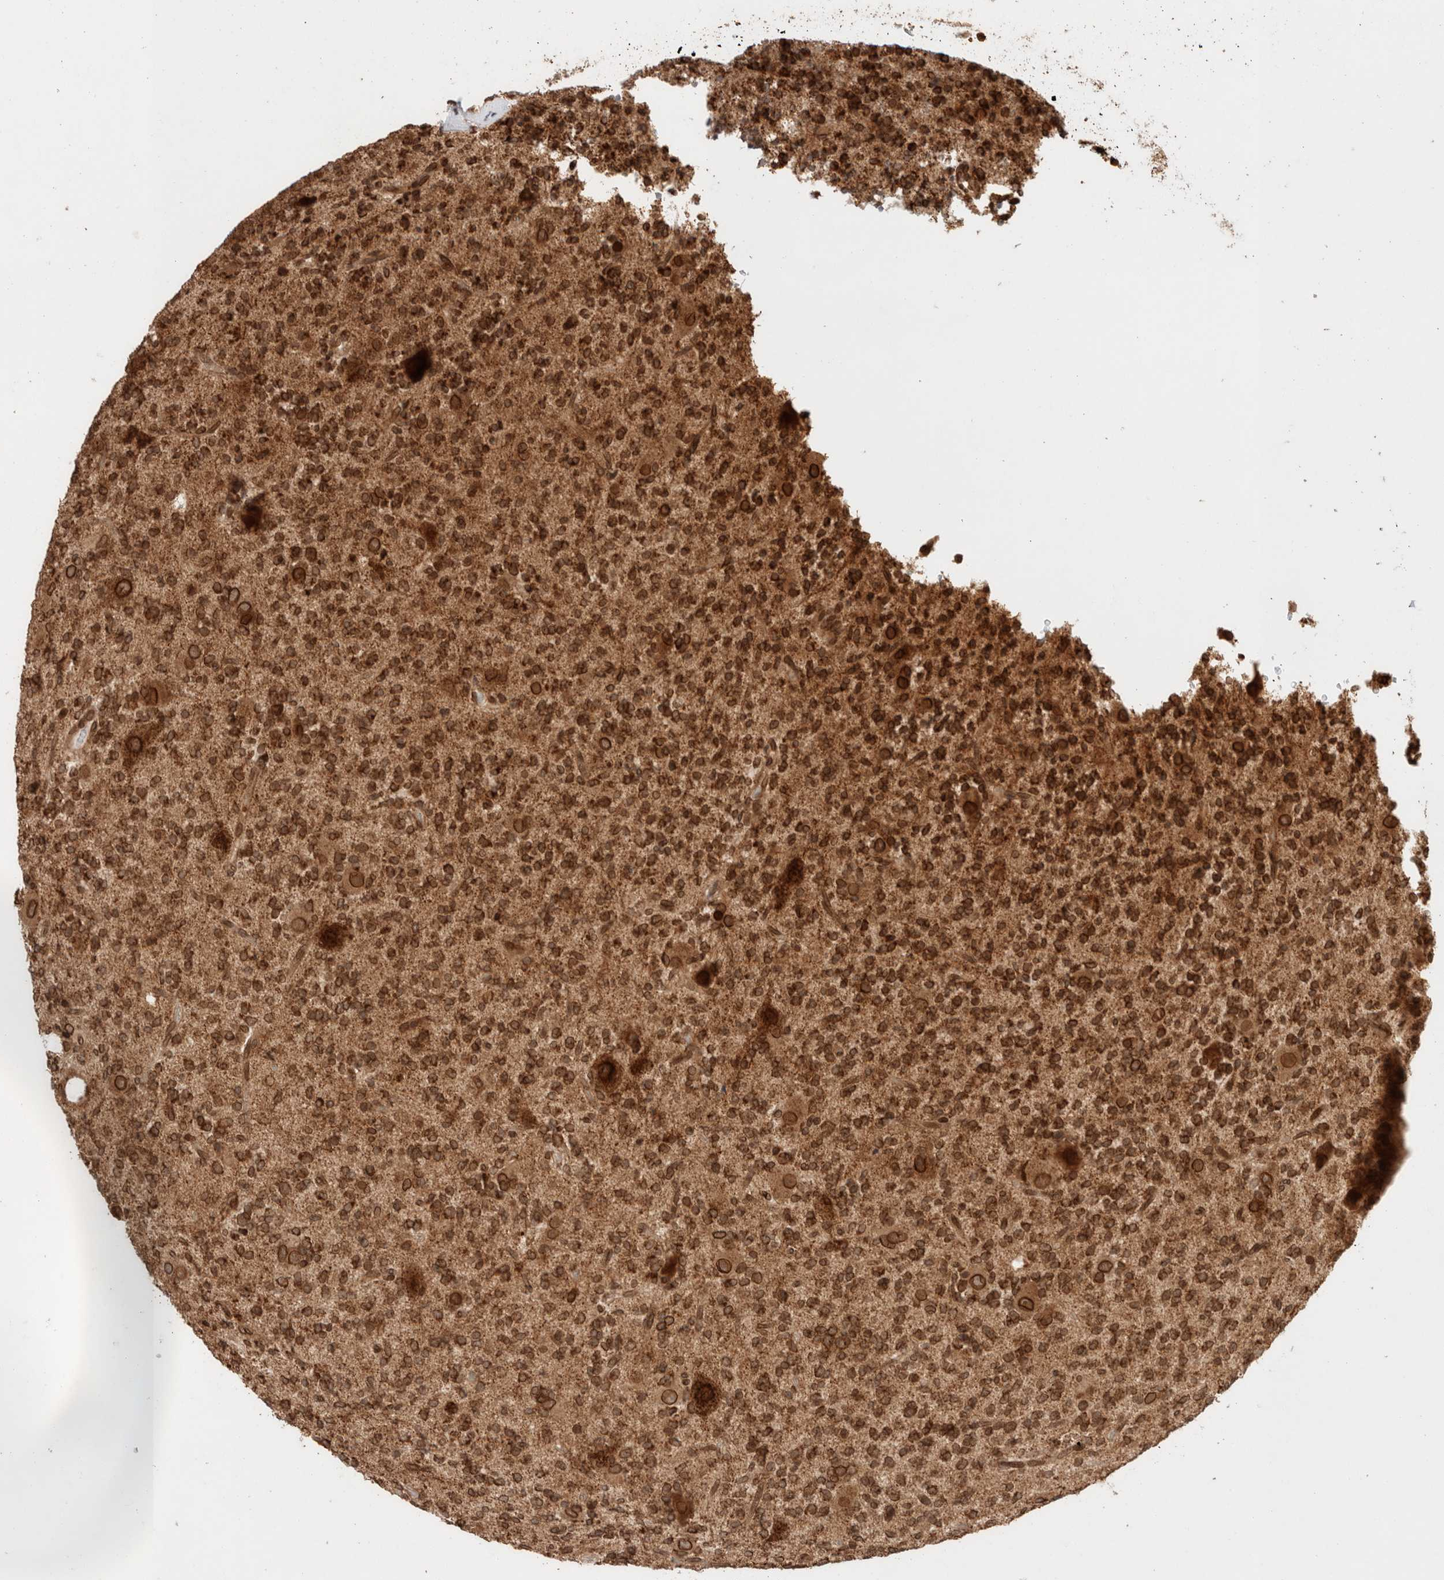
{"staining": {"intensity": "strong", "quantity": ">75%", "location": "cytoplasmic/membranous,nuclear"}, "tissue": "glioma", "cell_type": "Tumor cells", "image_type": "cancer", "snomed": [{"axis": "morphology", "description": "Glioma, malignant, High grade"}, {"axis": "topography", "description": "Brain"}], "caption": "The micrograph exhibits immunohistochemical staining of malignant glioma (high-grade). There is strong cytoplasmic/membranous and nuclear staining is appreciated in about >75% of tumor cells.", "gene": "TPR", "patient": {"sex": "male", "age": 34}}